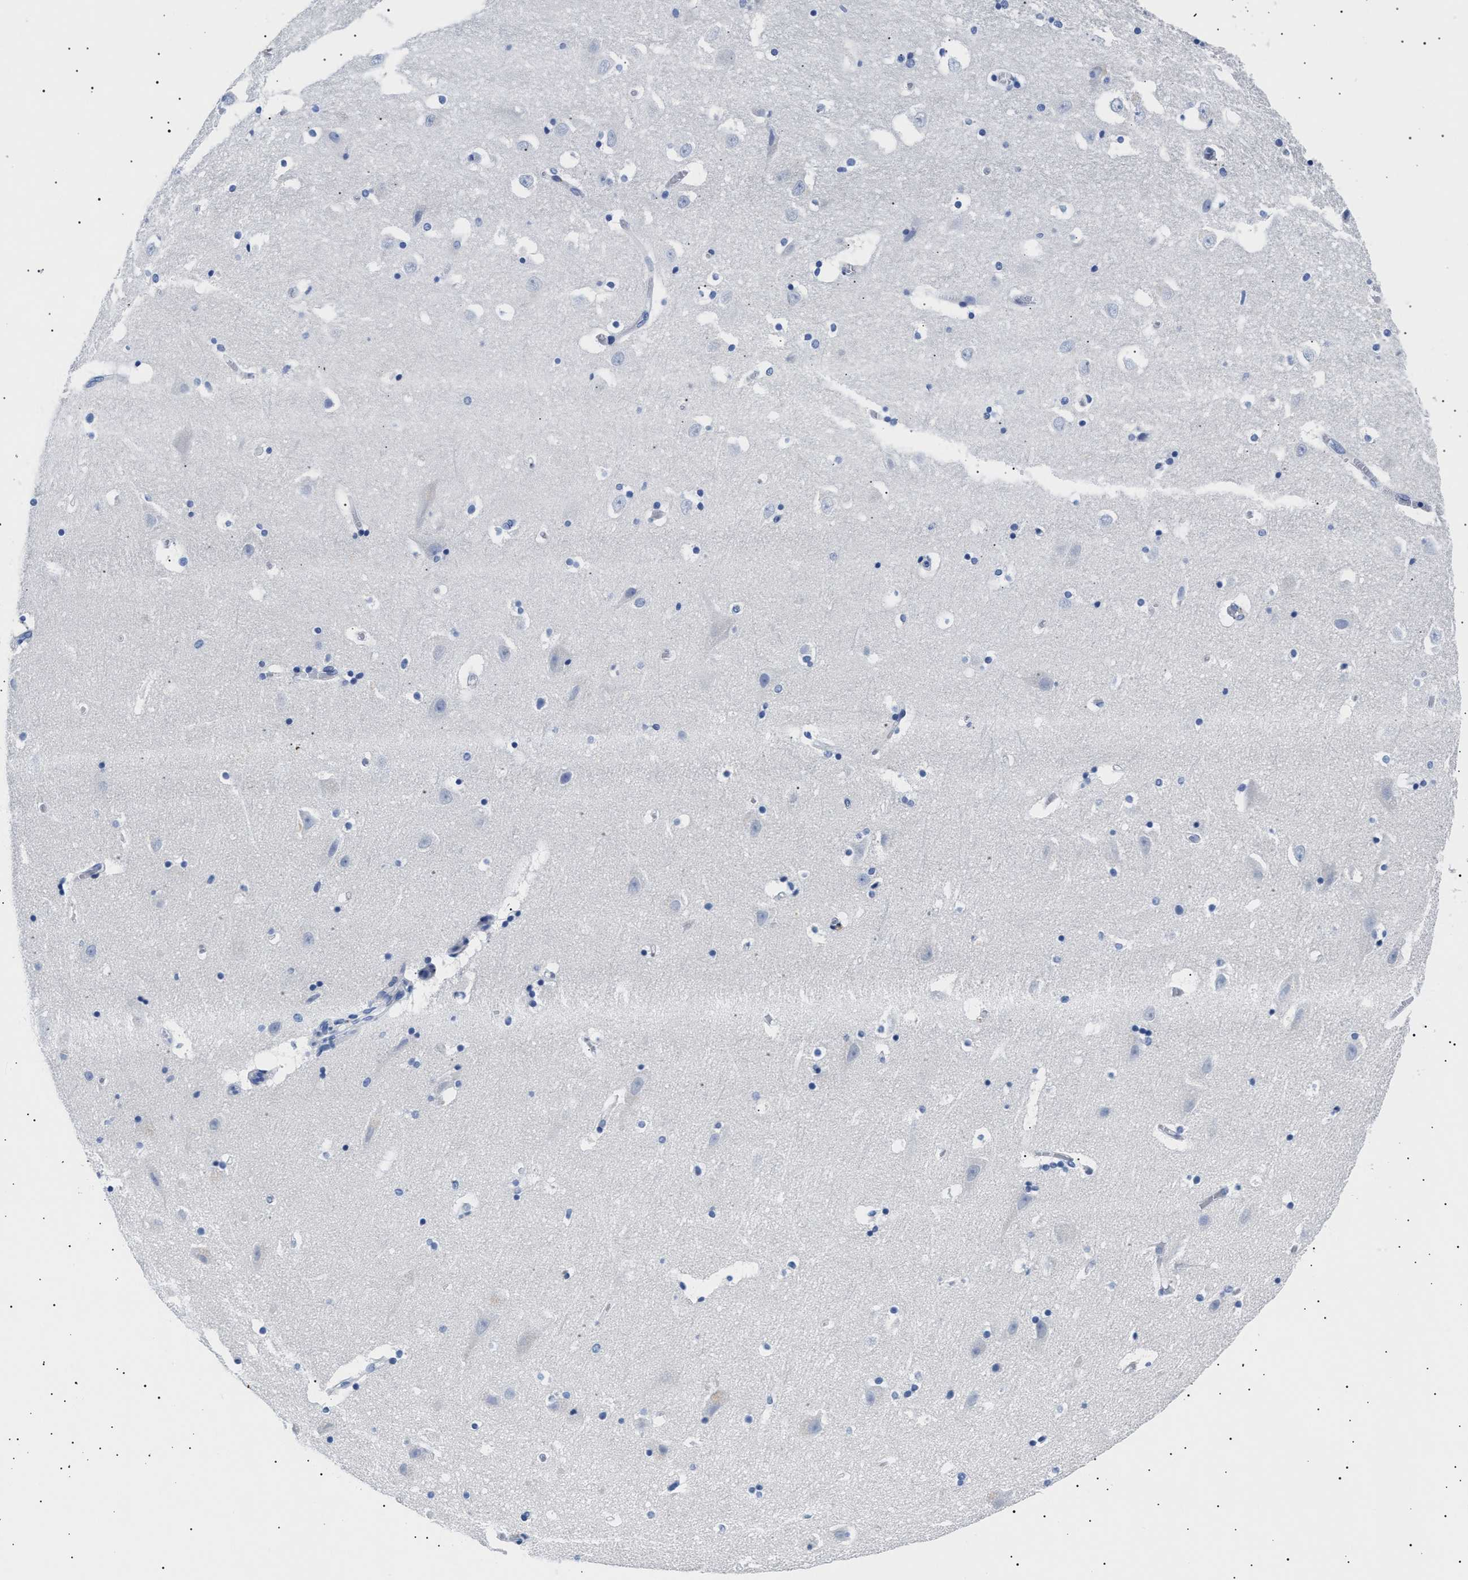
{"staining": {"intensity": "negative", "quantity": "none", "location": "none"}, "tissue": "hippocampus", "cell_type": "Glial cells", "image_type": "normal", "snomed": [{"axis": "morphology", "description": "Normal tissue, NOS"}, {"axis": "topography", "description": "Hippocampus"}], "caption": "The histopathology image demonstrates no significant staining in glial cells of hippocampus. The staining is performed using DAB brown chromogen with nuclei counter-stained in using hematoxylin.", "gene": "HEMGN", "patient": {"sex": "male", "age": 45}}